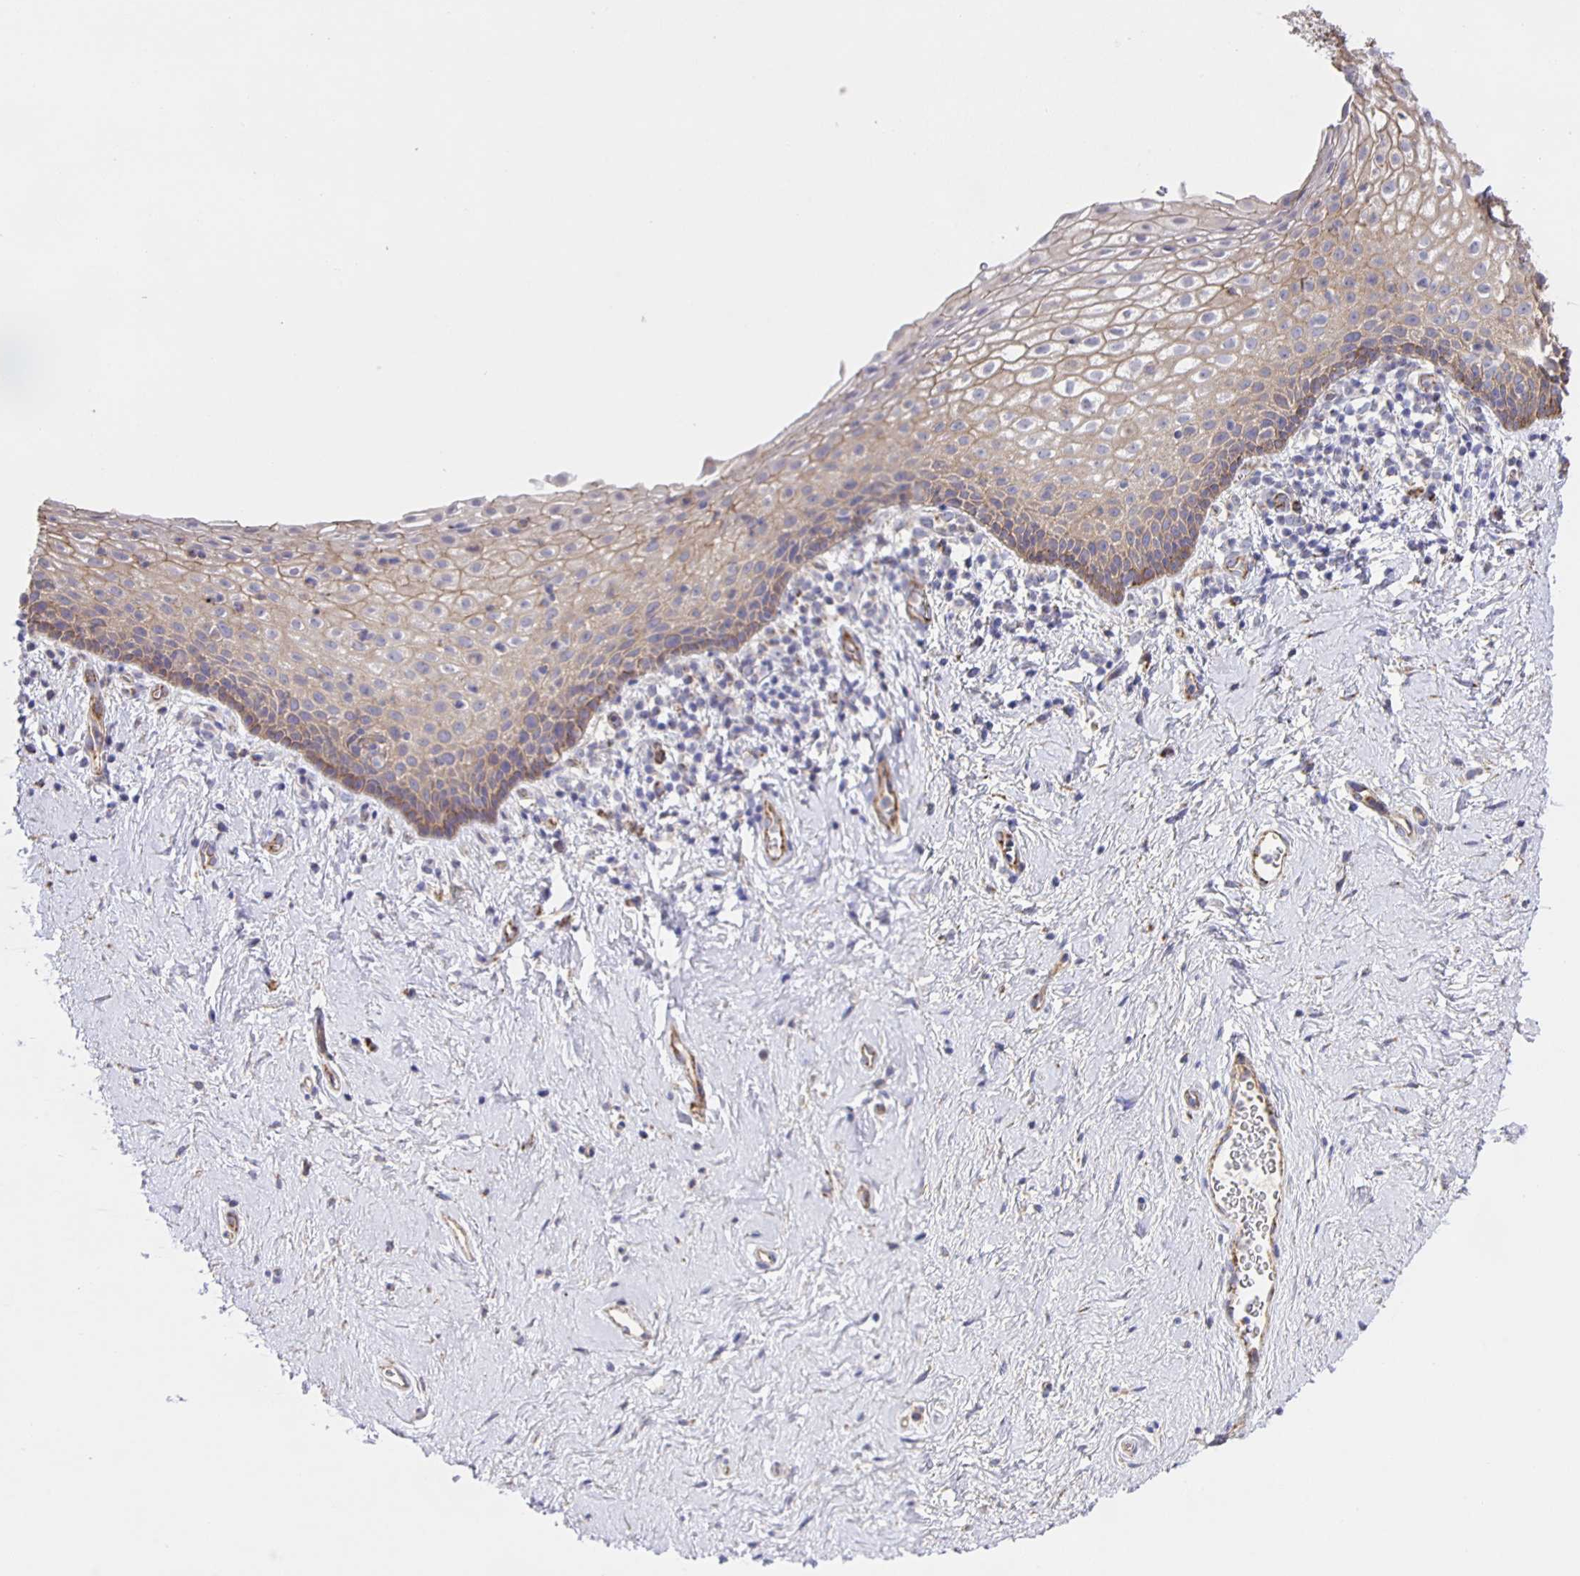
{"staining": {"intensity": "weak", "quantity": "25%-75%", "location": "cytoplasmic/membranous"}, "tissue": "vagina", "cell_type": "Squamous epithelial cells", "image_type": "normal", "snomed": [{"axis": "morphology", "description": "Normal tissue, NOS"}, {"axis": "topography", "description": "Vagina"}], "caption": "An immunohistochemistry (IHC) image of unremarkable tissue is shown. Protein staining in brown labels weak cytoplasmic/membranous positivity in vagina within squamous epithelial cells. The staining is performed using DAB (3,3'-diaminobenzidine) brown chromogen to label protein expression. The nuclei are counter-stained blue using hematoxylin.", "gene": "JMJD4", "patient": {"sex": "female", "age": 61}}